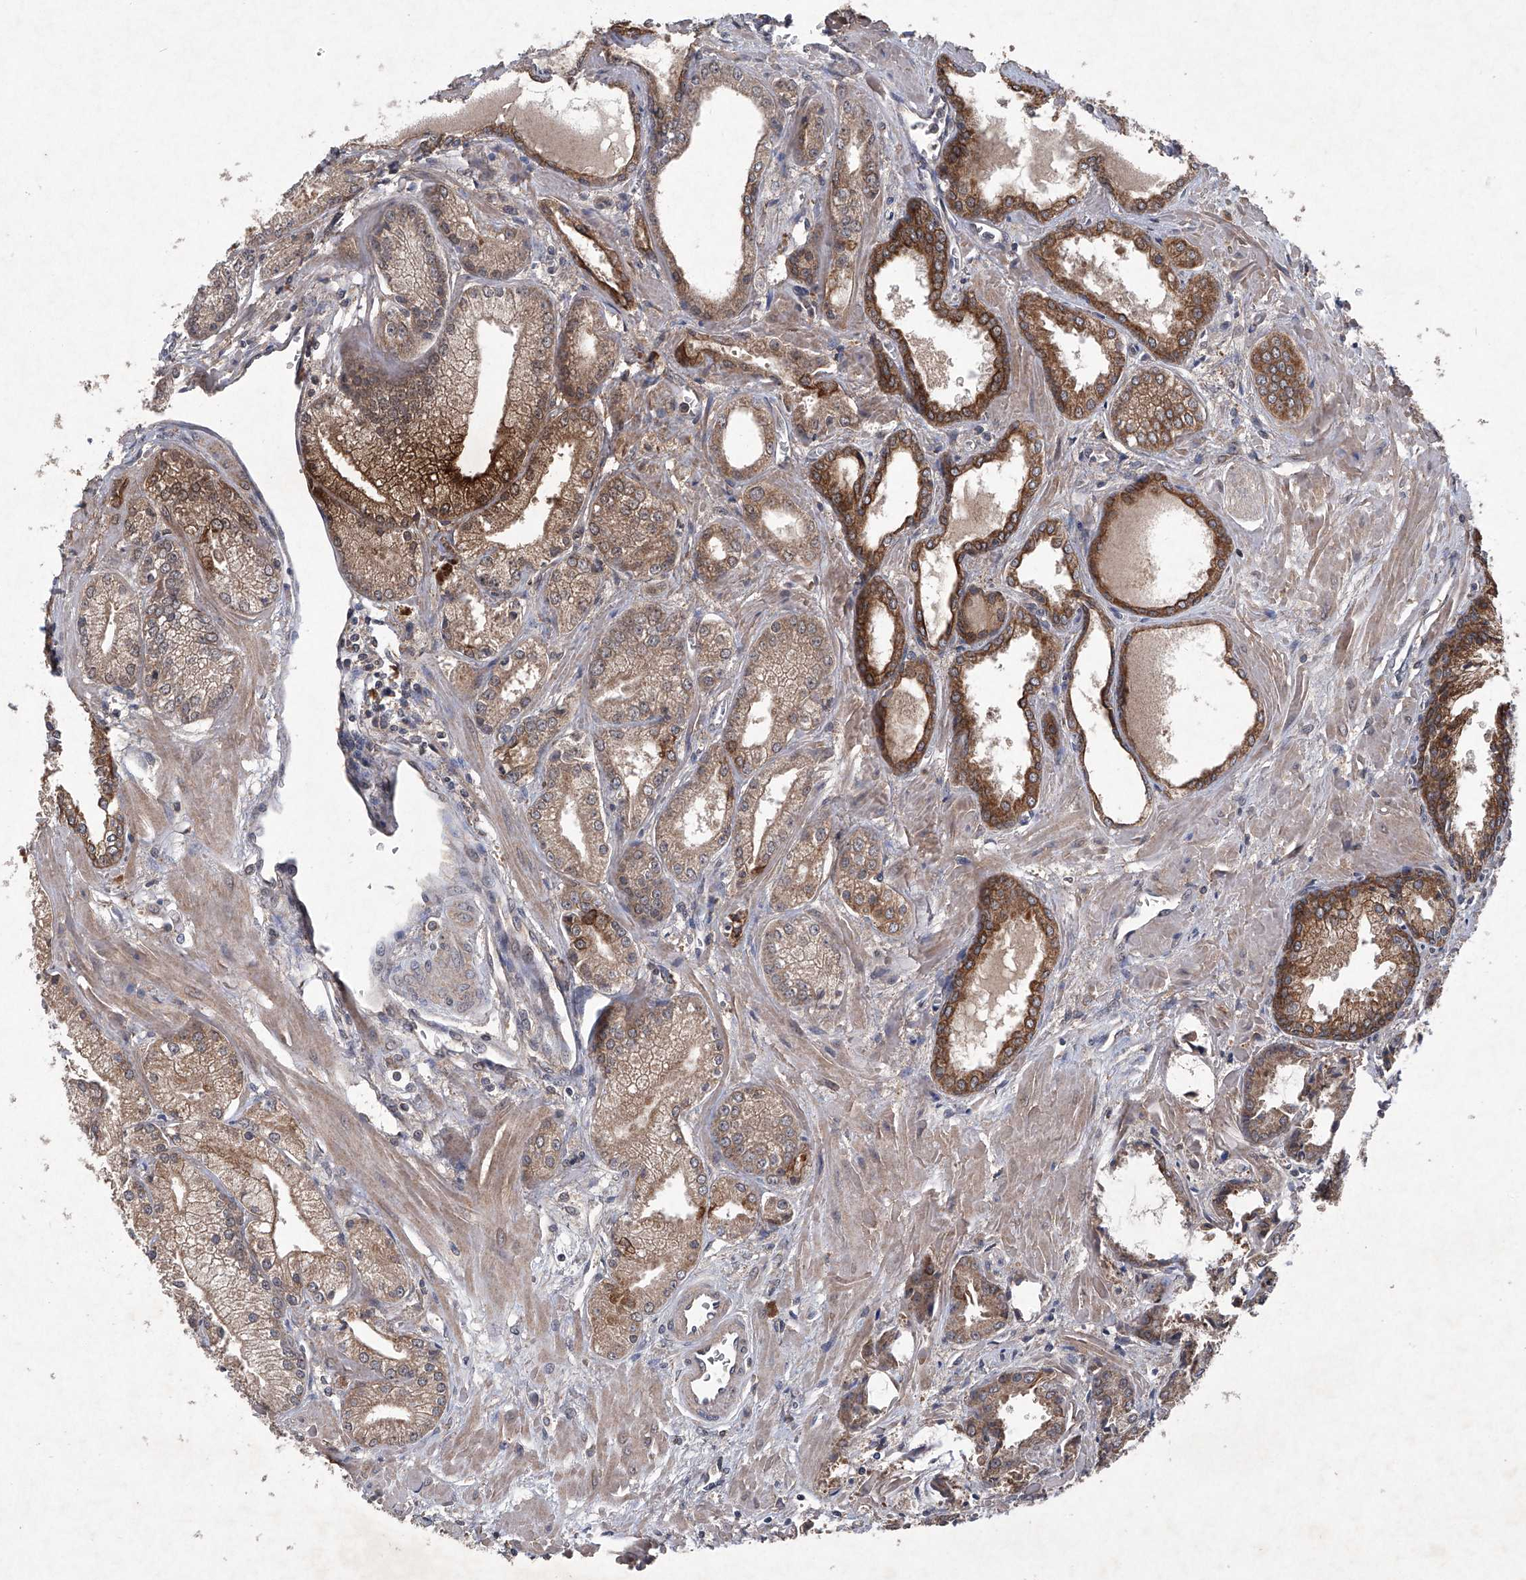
{"staining": {"intensity": "moderate", "quantity": ">75%", "location": "cytoplasmic/membranous"}, "tissue": "prostate cancer", "cell_type": "Tumor cells", "image_type": "cancer", "snomed": [{"axis": "morphology", "description": "Adenocarcinoma, Low grade"}, {"axis": "topography", "description": "Prostate"}], "caption": "Immunohistochemistry image of human prostate adenocarcinoma (low-grade) stained for a protein (brown), which shows medium levels of moderate cytoplasmic/membranous staining in about >75% of tumor cells.", "gene": "SUMF2", "patient": {"sex": "male", "age": 67}}